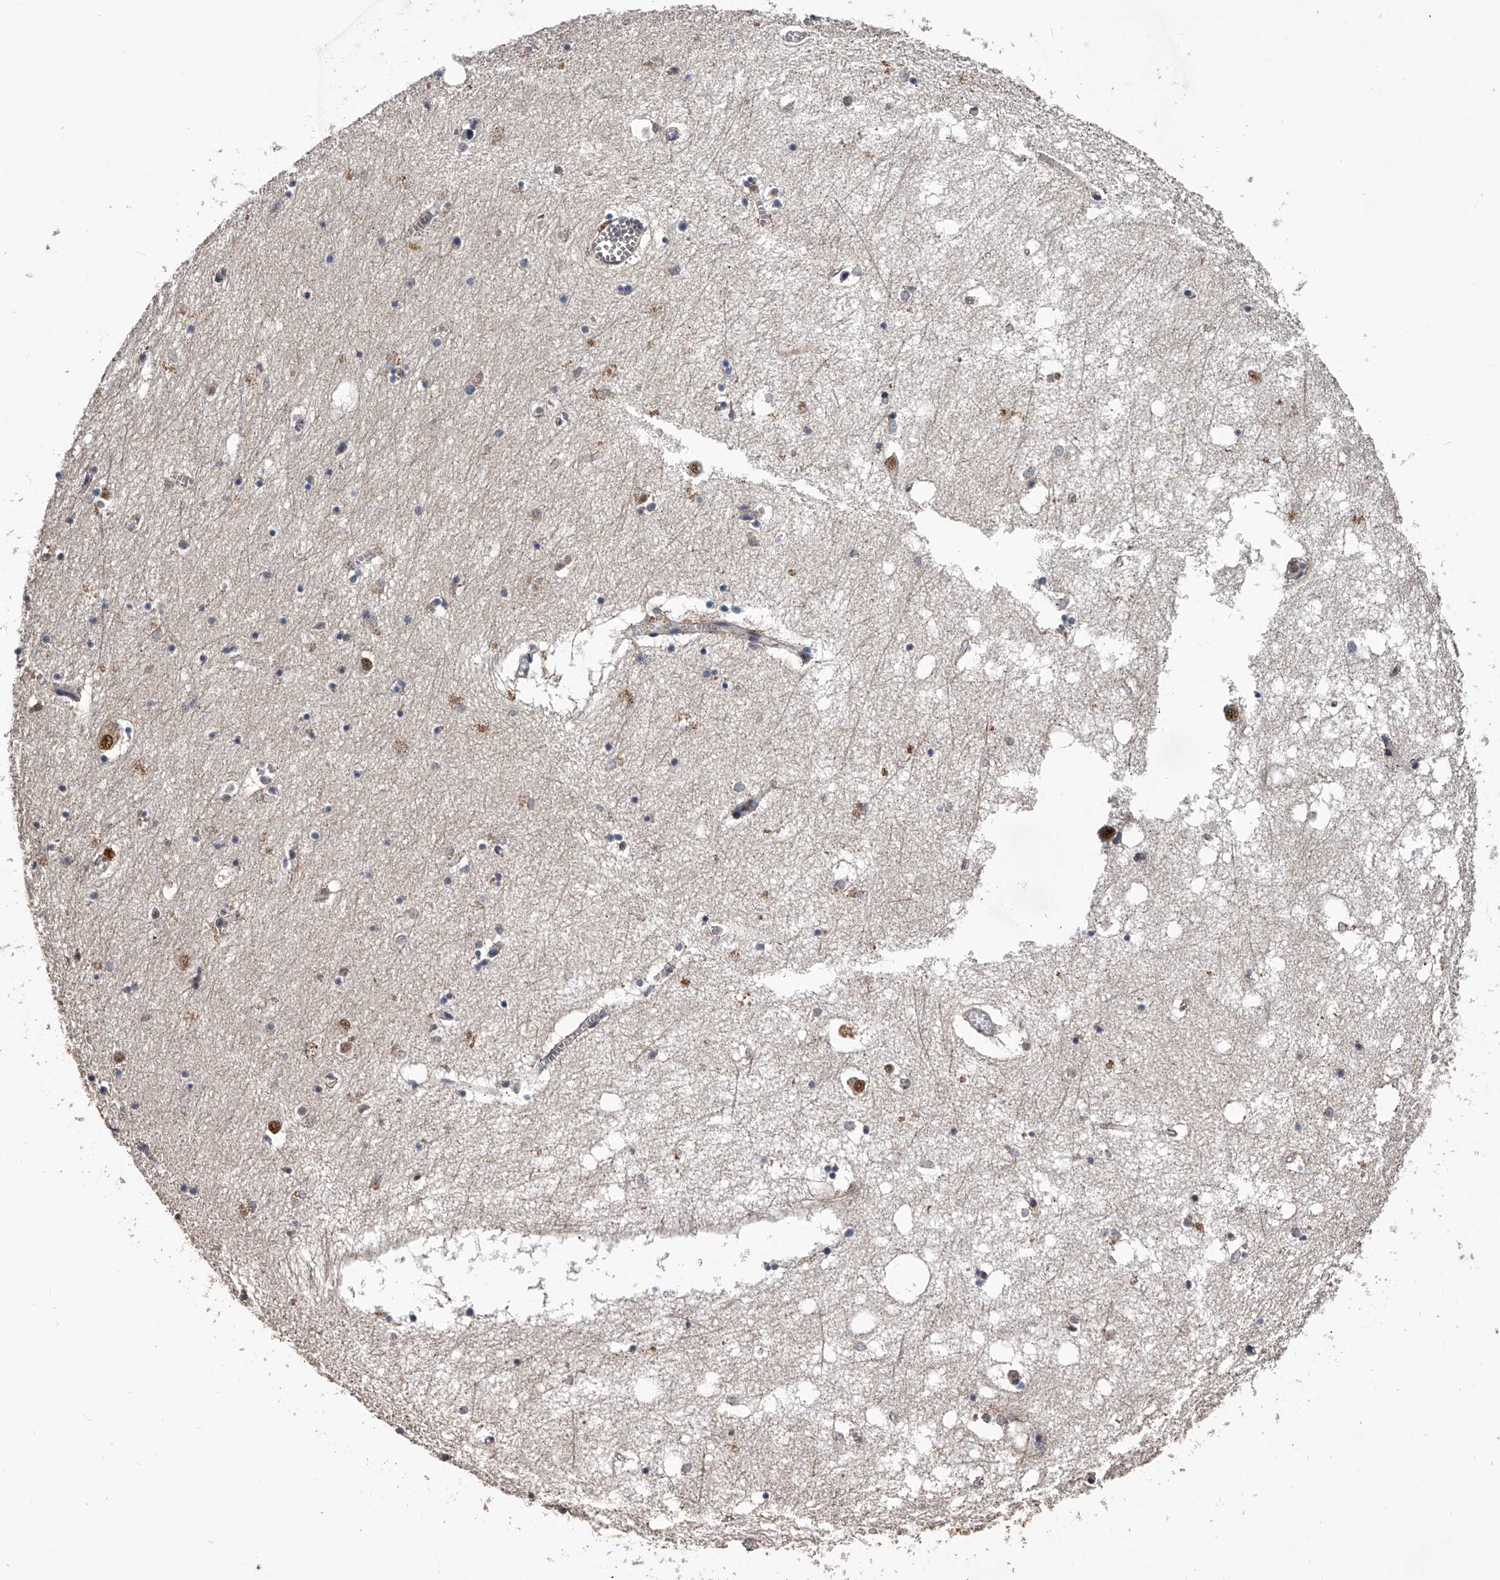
{"staining": {"intensity": "weak", "quantity": "<25%", "location": "cytoplasmic/membranous"}, "tissue": "hippocampus", "cell_type": "Glial cells", "image_type": "normal", "snomed": [{"axis": "morphology", "description": "Normal tissue, NOS"}, {"axis": "topography", "description": "Hippocampus"}], "caption": "A high-resolution photomicrograph shows immunohistochemistry (IHC) staining of unremarkable hippocampus, which reveals no significant expression in glial cells. Nuclei are stained in blue.", "gene": "EFCAB7", "patient": {"sex": "male", "age": 70}}